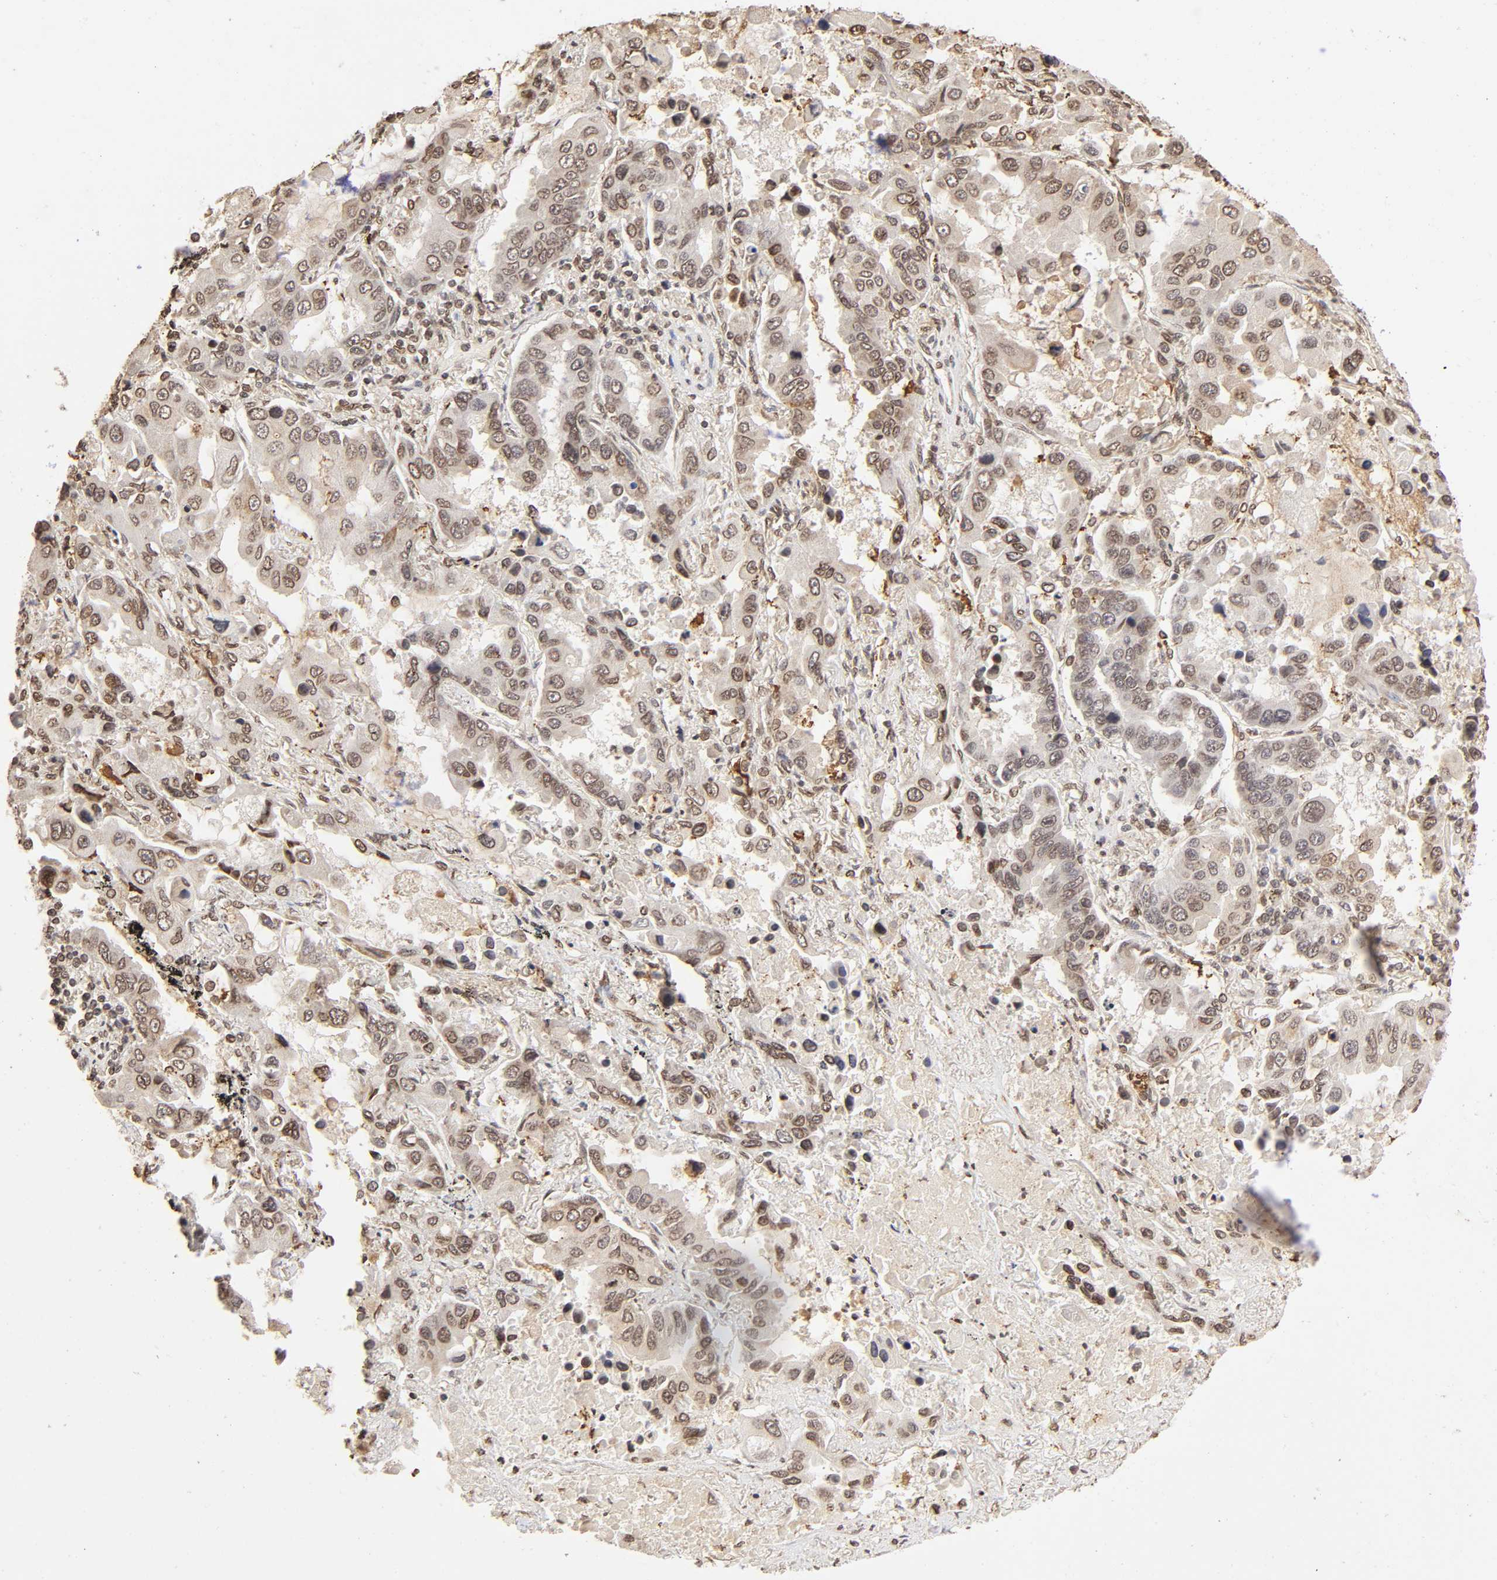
{"staining": {"intensity": "weak", "quantity": ">75%", "location": "nuclear"}, "tissue": "lung cancer", "cell_type": "Tumor cells", "image_type": "cancer", "snomed": [{"axis": "morphology", "description": "Adenocarcinoma, NOS"}, {"axis": "topography", "description": "Lung"}], "caption": "This micrograph reveals immunohistochemistry (IHC) staining of human lung cancer (adenocarcinoma), with low weak nuclear positivity in approximately >75% of tumor cells.", "gene": "MLLT6", "patient": {"sex": "male", "age": 64}}